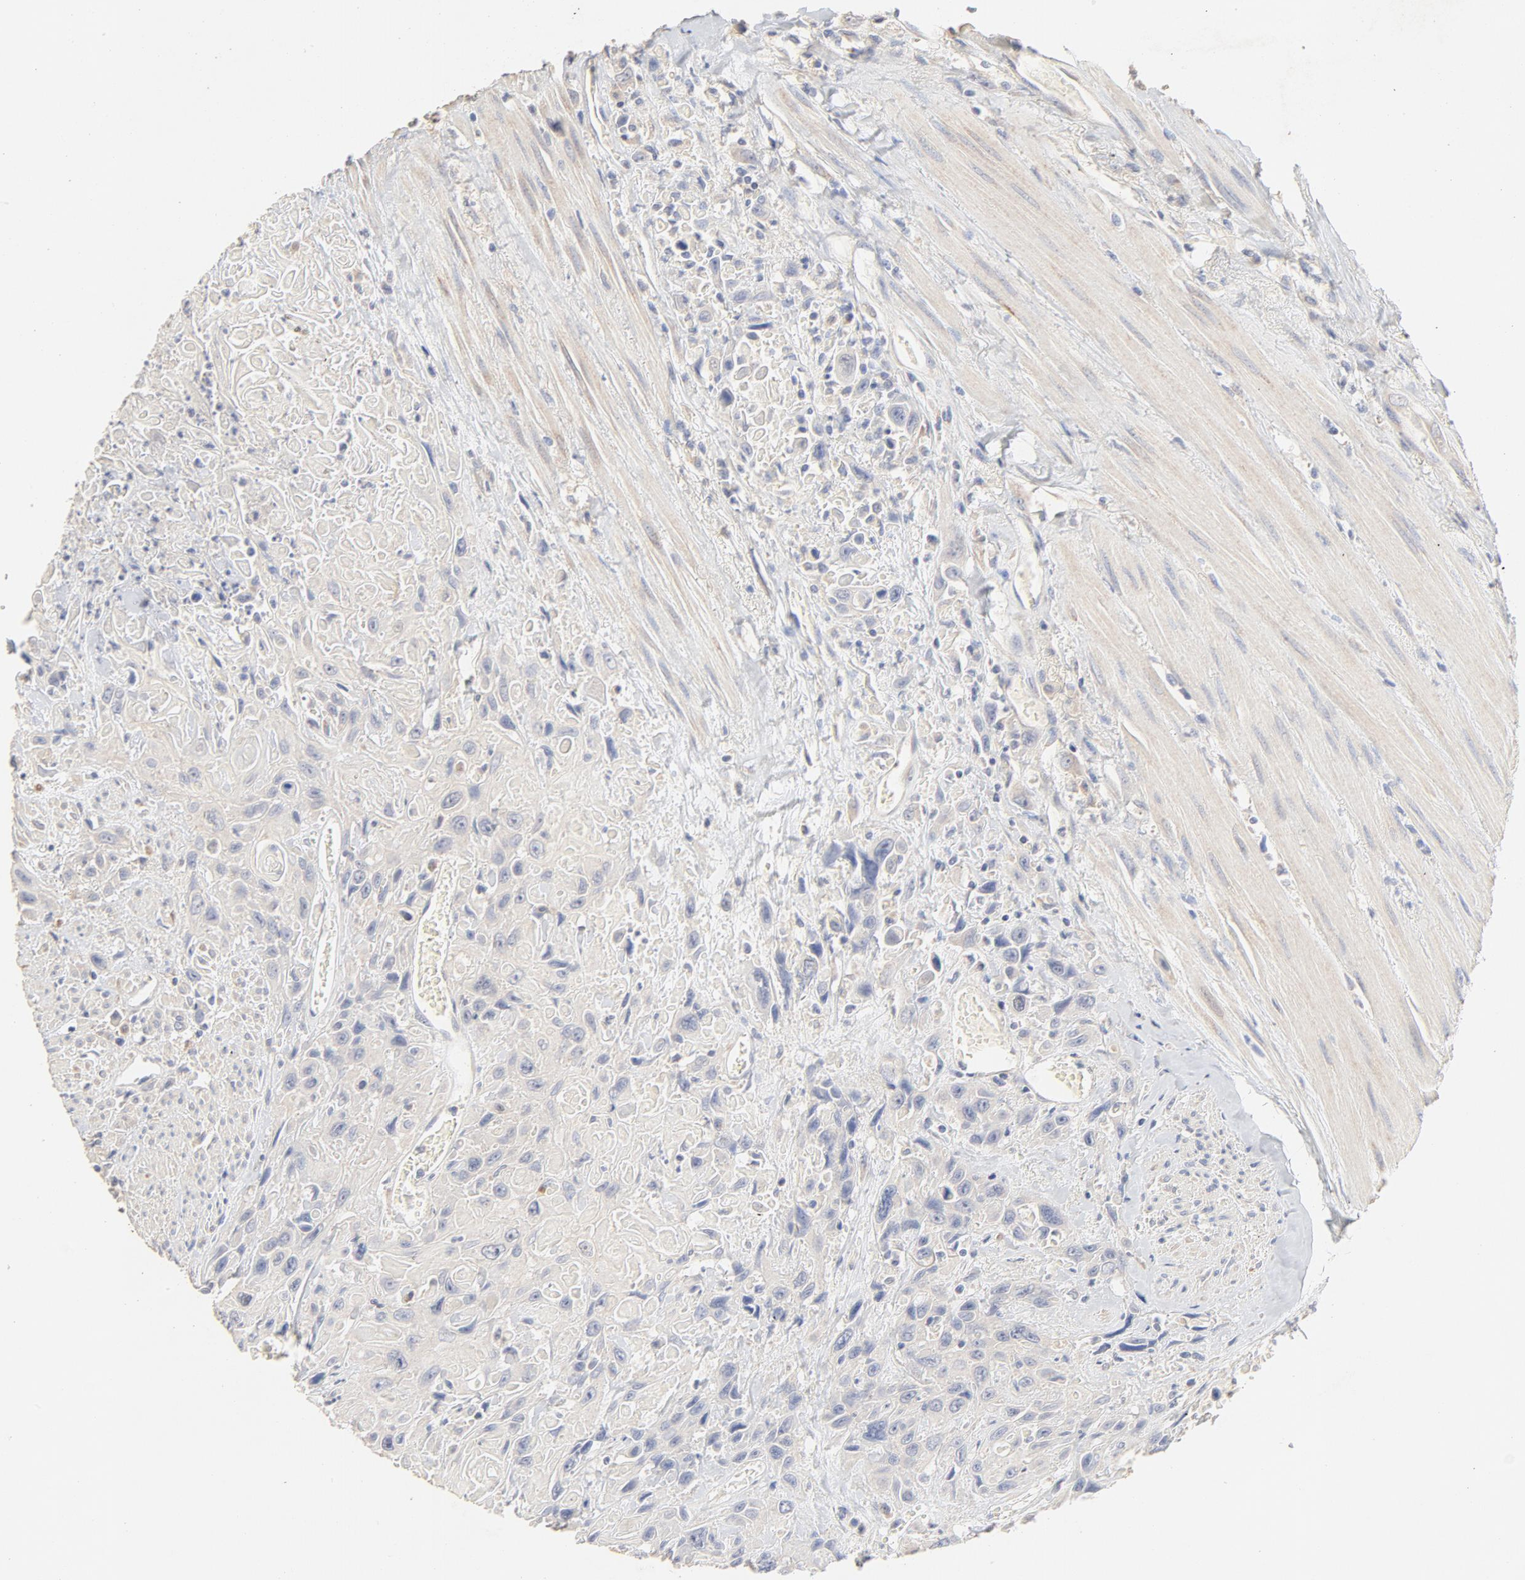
{"staining": {"intensity": "negative", "quantity": "none", "location": "none"}, "tissue": "urothelial cancer", "cell_type": "Tumor cells", "image_type": "cancer", "snomed": [{"axis": "morphology", "description": "Urothelial carcinoma, High grade"}, {"axis": "topography", "description": "Urinary bladder"}], "caption": "Tumor cells are negative for brown protein staining in urothelial cancer.", "gene": "FCGBP", "patient": {"sex": "female", "age": 84}}